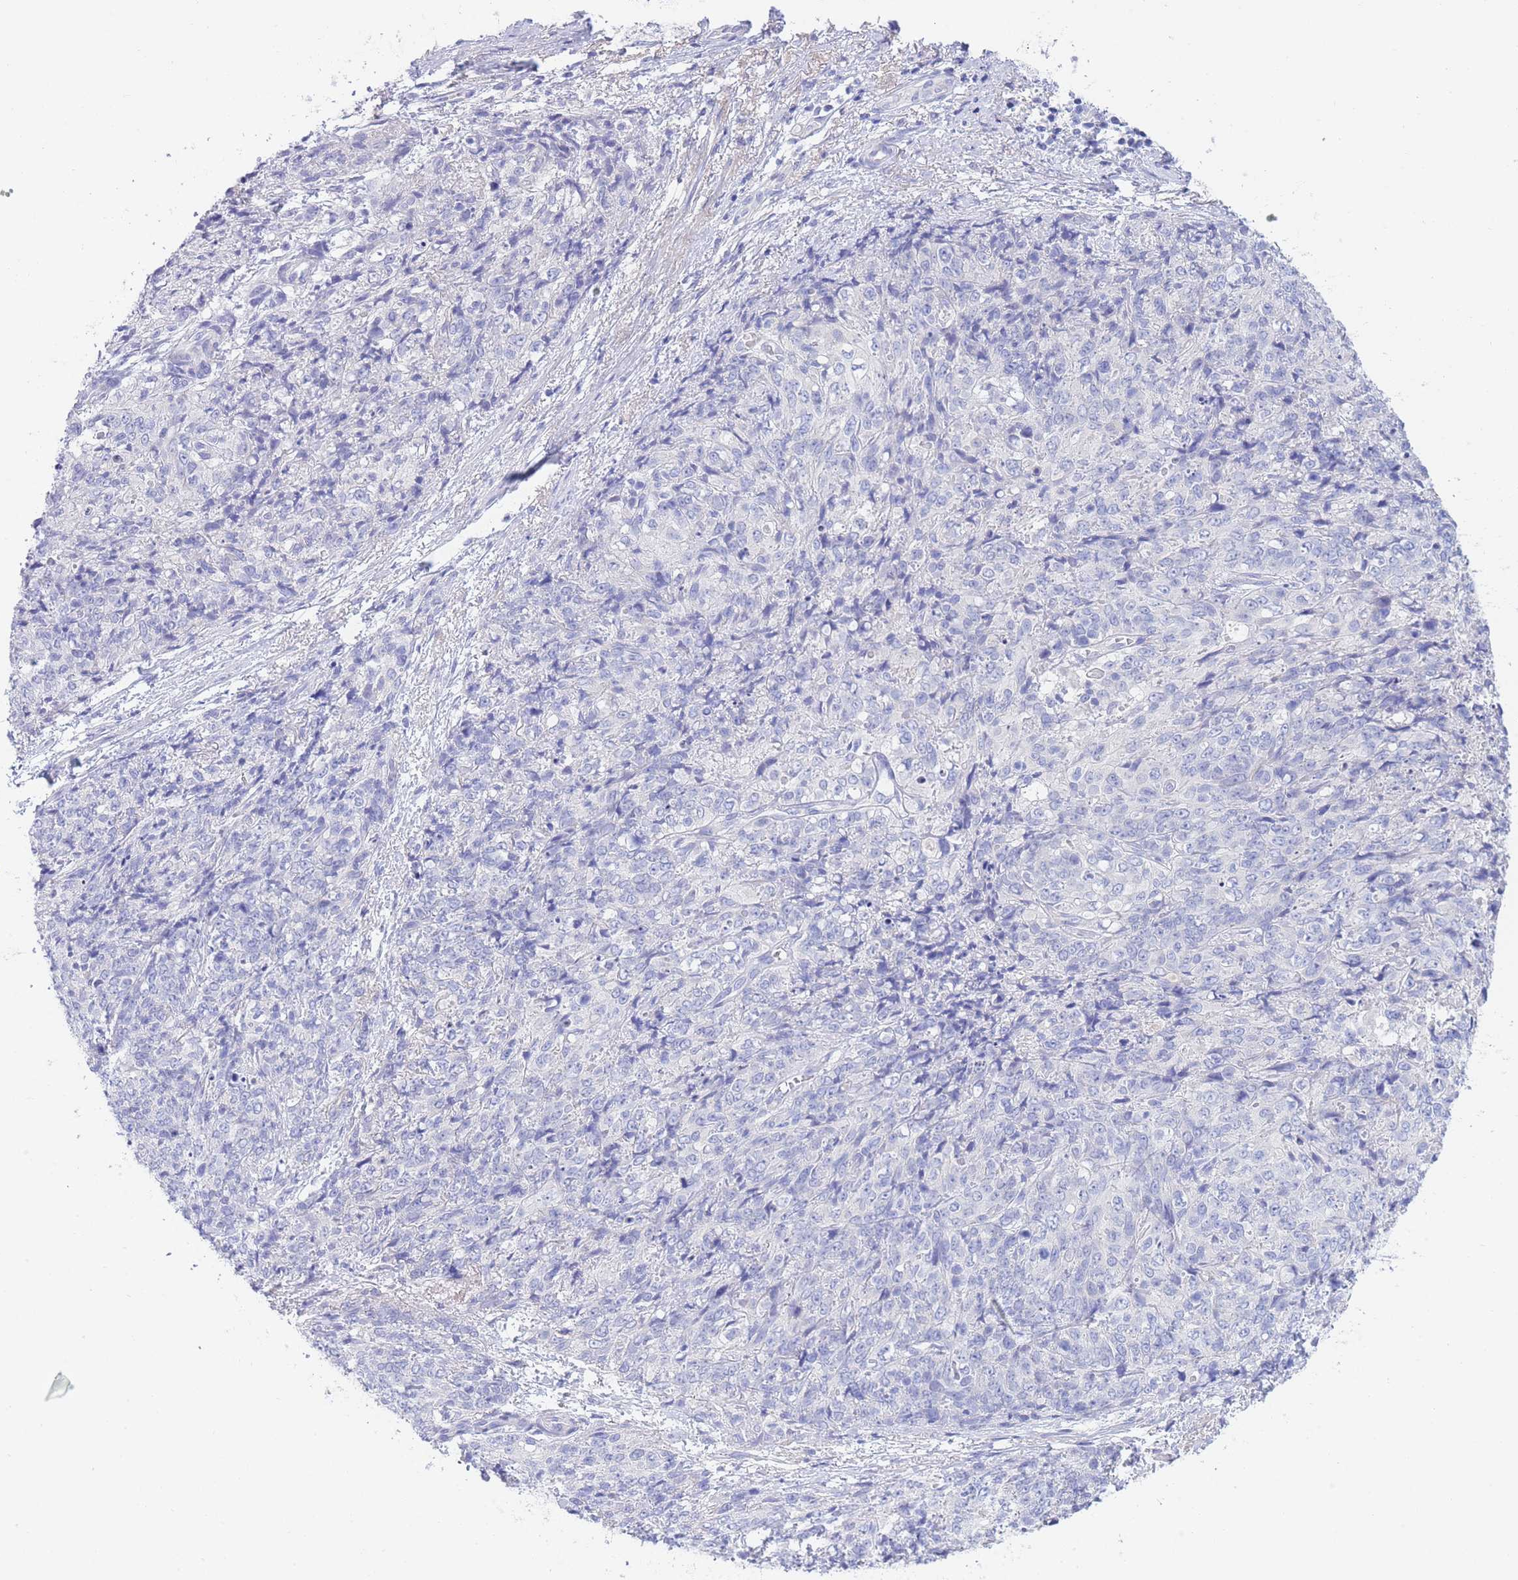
{"staining": {"intensity": "negative", "quantity": "none", "location": "none"}, "tissue": "skin cancer", "cell_type": "Tumor cells", "image_type": "cancer", "snomed": [{"axis": "morphology", "description": "Squamous cell carcinoma, NOS"}, {"axis": "topography", "description": "Skin"}, {"axis": "topography", "description": "Vulva"}], "caption": "High magnification brightfield microscopy of skin cancer (squamous cell carcinoma) stained with DAB (brown) and counterstained with hematoxylin (blue): tumor cells show no significant positivity.", "gene": "PCDHB3", "patient": {"sex": "female", "age": 85}}